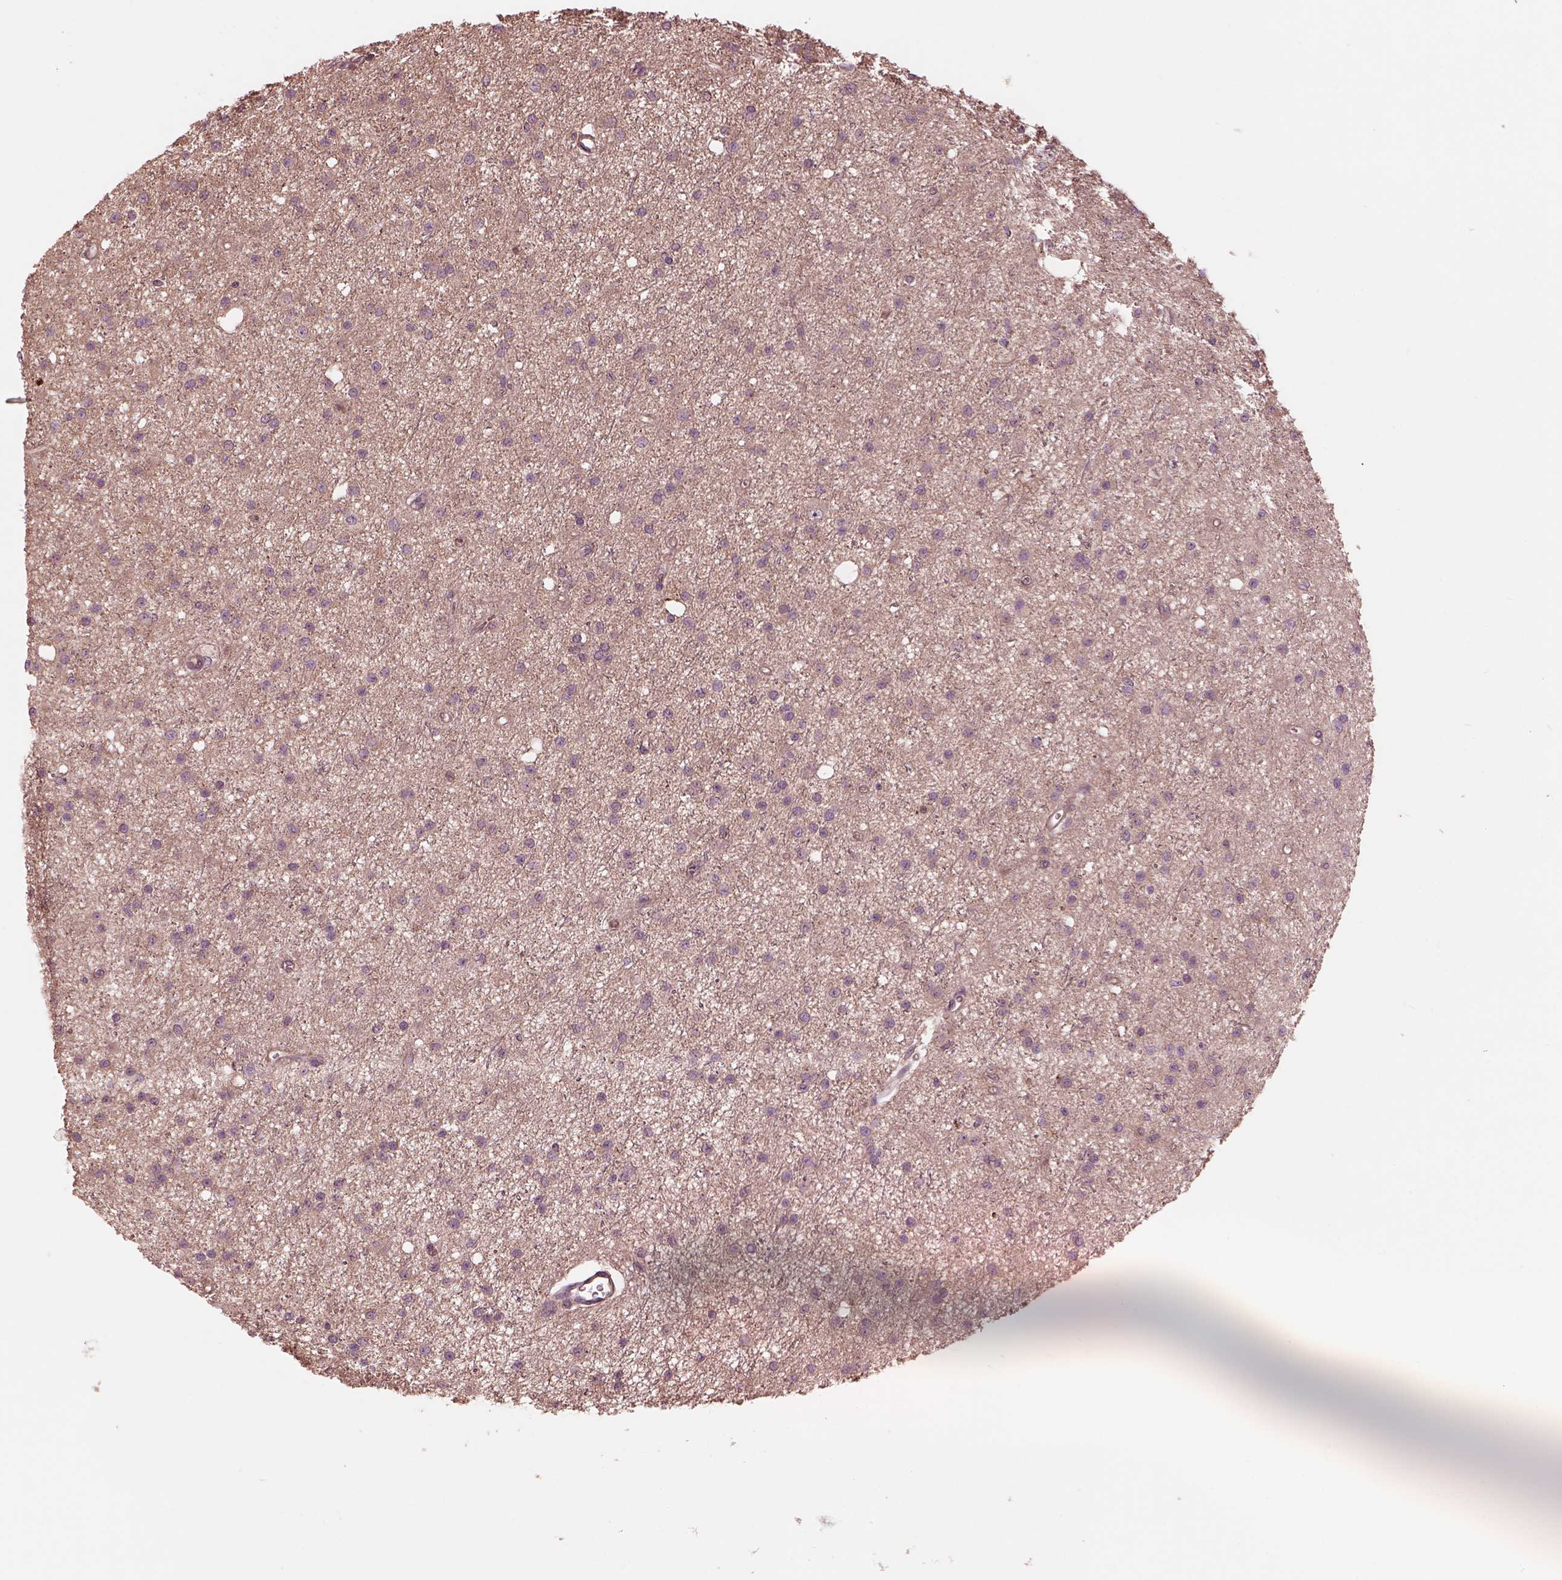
{"staining": {"intensity": "weak", "quantity": ">75%", "location": "cytoplasmic/membranous"}, "tissue": "glioma", "cell_type": "Tumor cells", "image_type": "cancer", "snomed": [{"axis": "morphology", "description": "Glioma, malignant, Low grade"}, {"axis": "topography", "description": "Brain"}], "caption": "The histopathology image shows staining of glioma, revealing weak cytoplasmic/membranous protein staining (brown color) within tumor cells.", "gene": "STK33", "patient": {"sex": "male", "age": 27}}